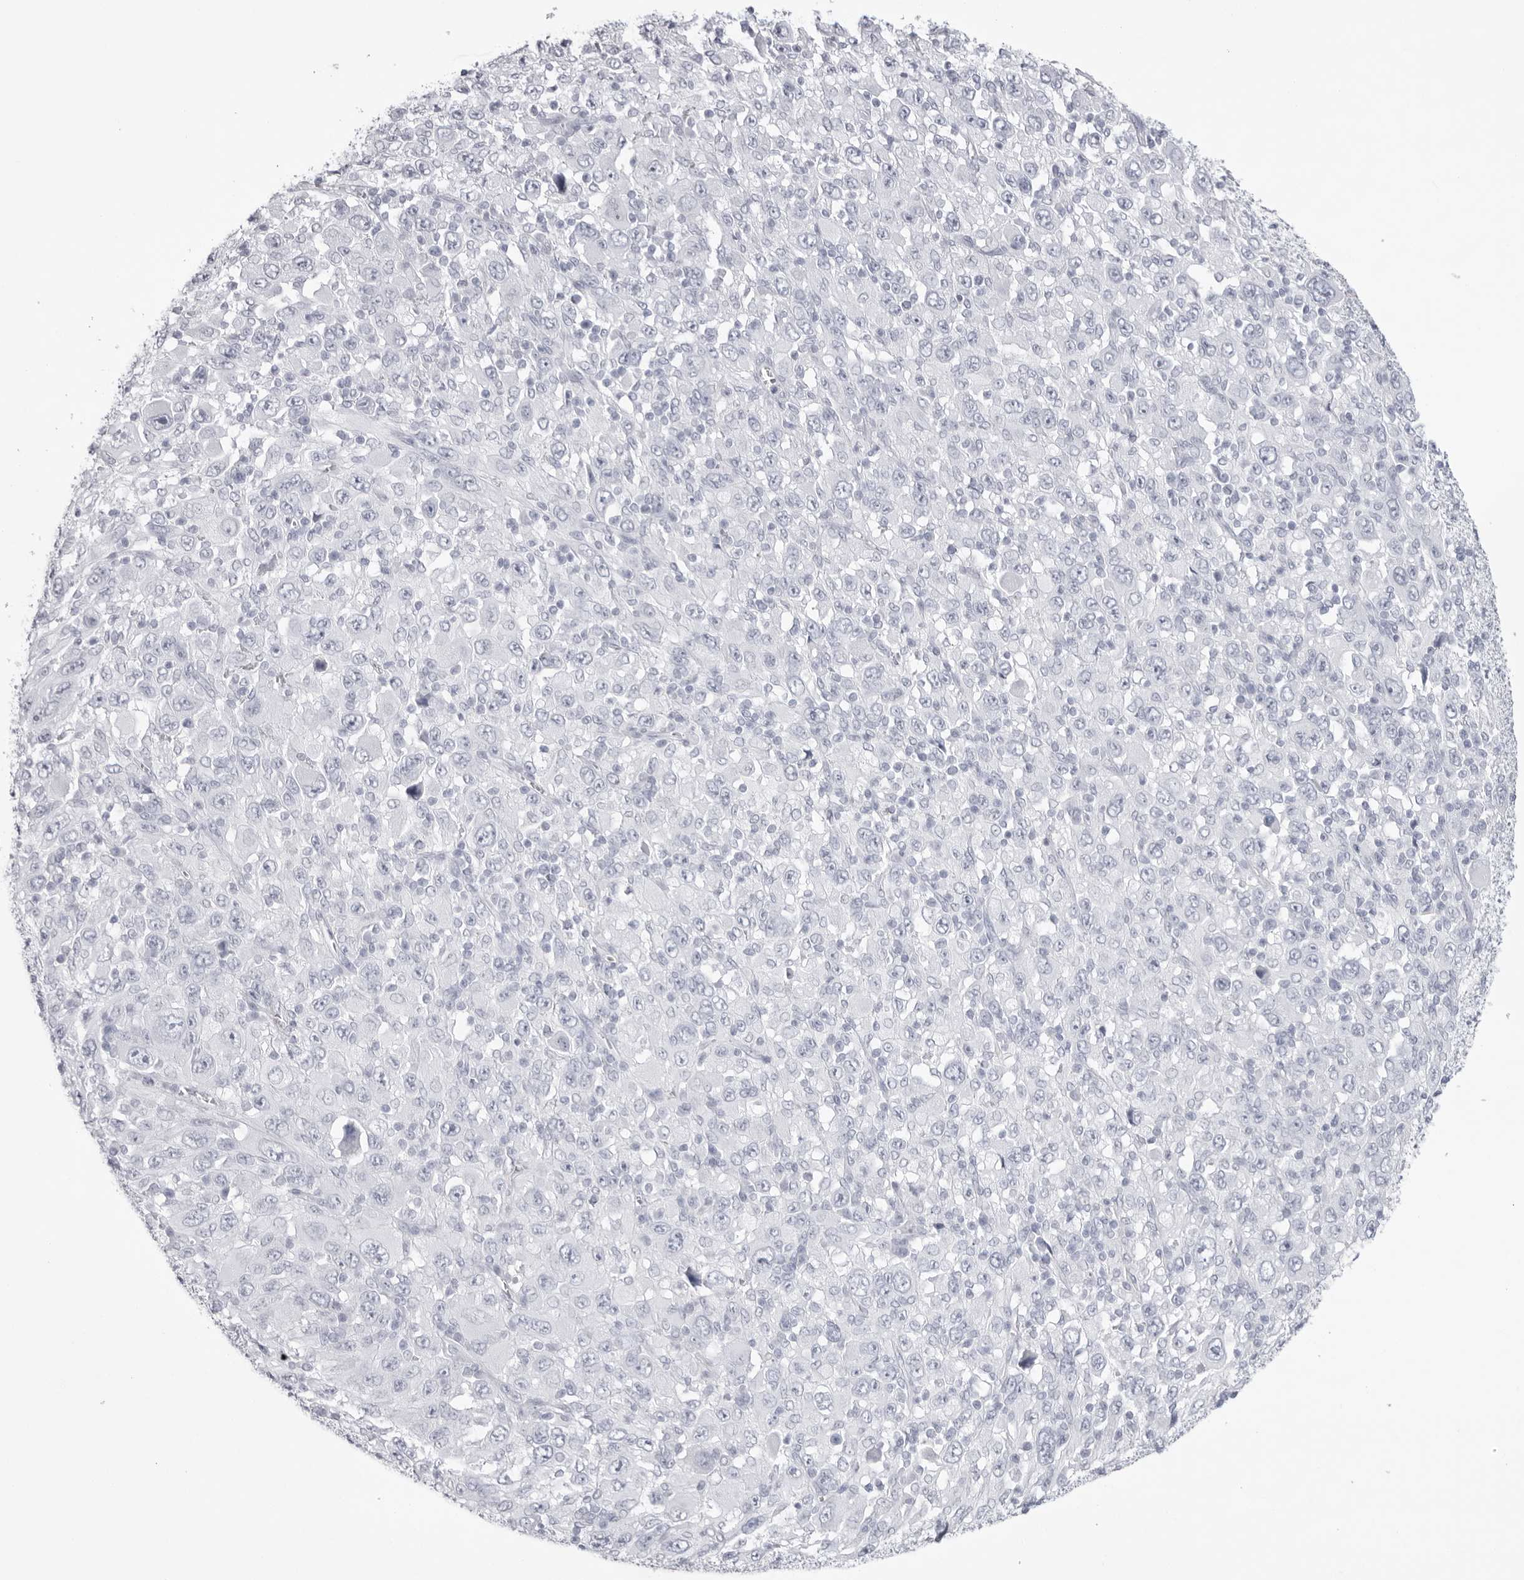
{"staining": {"intensity": "negative", "quantity": "none", "location": "none"}, "tissue": "melanoma", "cell_type": "Tumor cells", "image_type": "cancer", "snomed": [{"axis": "morphology", "description": "Malignant melanoma, Metastatic site"}, {"axis": "topography", "description": "Skin"}], "caption": "IHC photomicrograph of melanoma stained for a protein (brown), which displays no staining in tumor cells.", "gene": "TMOD4", "patient": {"sex": "female", "age": 56}}